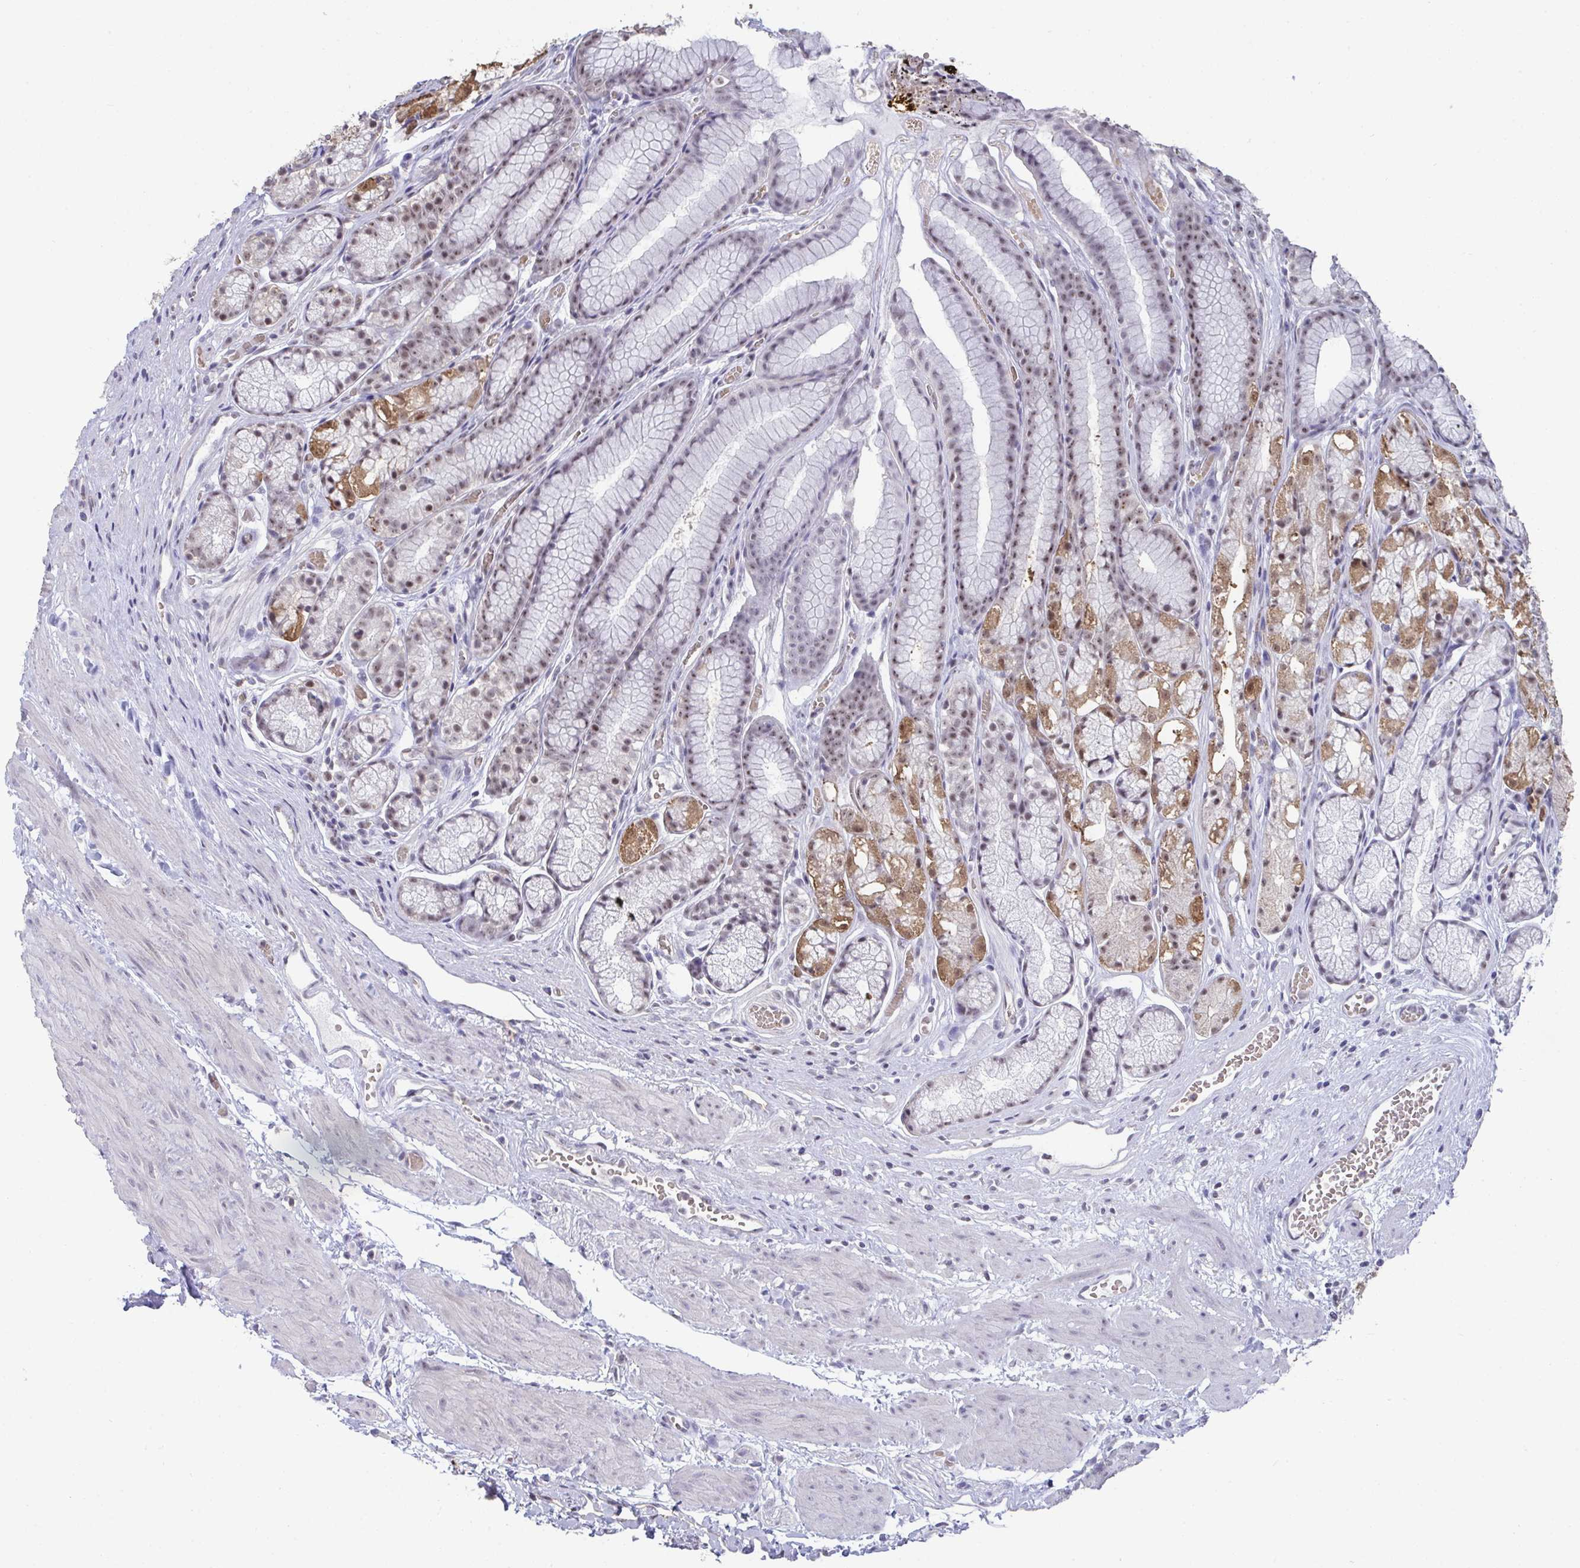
{"staining": {"intensity": "moderate", "quantity": "25%-75%", "location": "cytoplasmic/membranous,nuclear"}, "tissue": "stomach", "cell_type": "Glandular cells", "image_type": "normal", "snomed": [{"axis": "morphology", "description": "Normal tissue, NOS"}, {"axis": "topography", "description": "Smooth muscle"}, {"axis": "topography", "description": "Stomach"}], "caption": "Moderate cytoplasmic/membranous,nuclear protein positivity is seen in about 25%-75% of glandular cells in stomach.", "gene": "SENP3", "patient": {"sex": "male", "age": 70}}